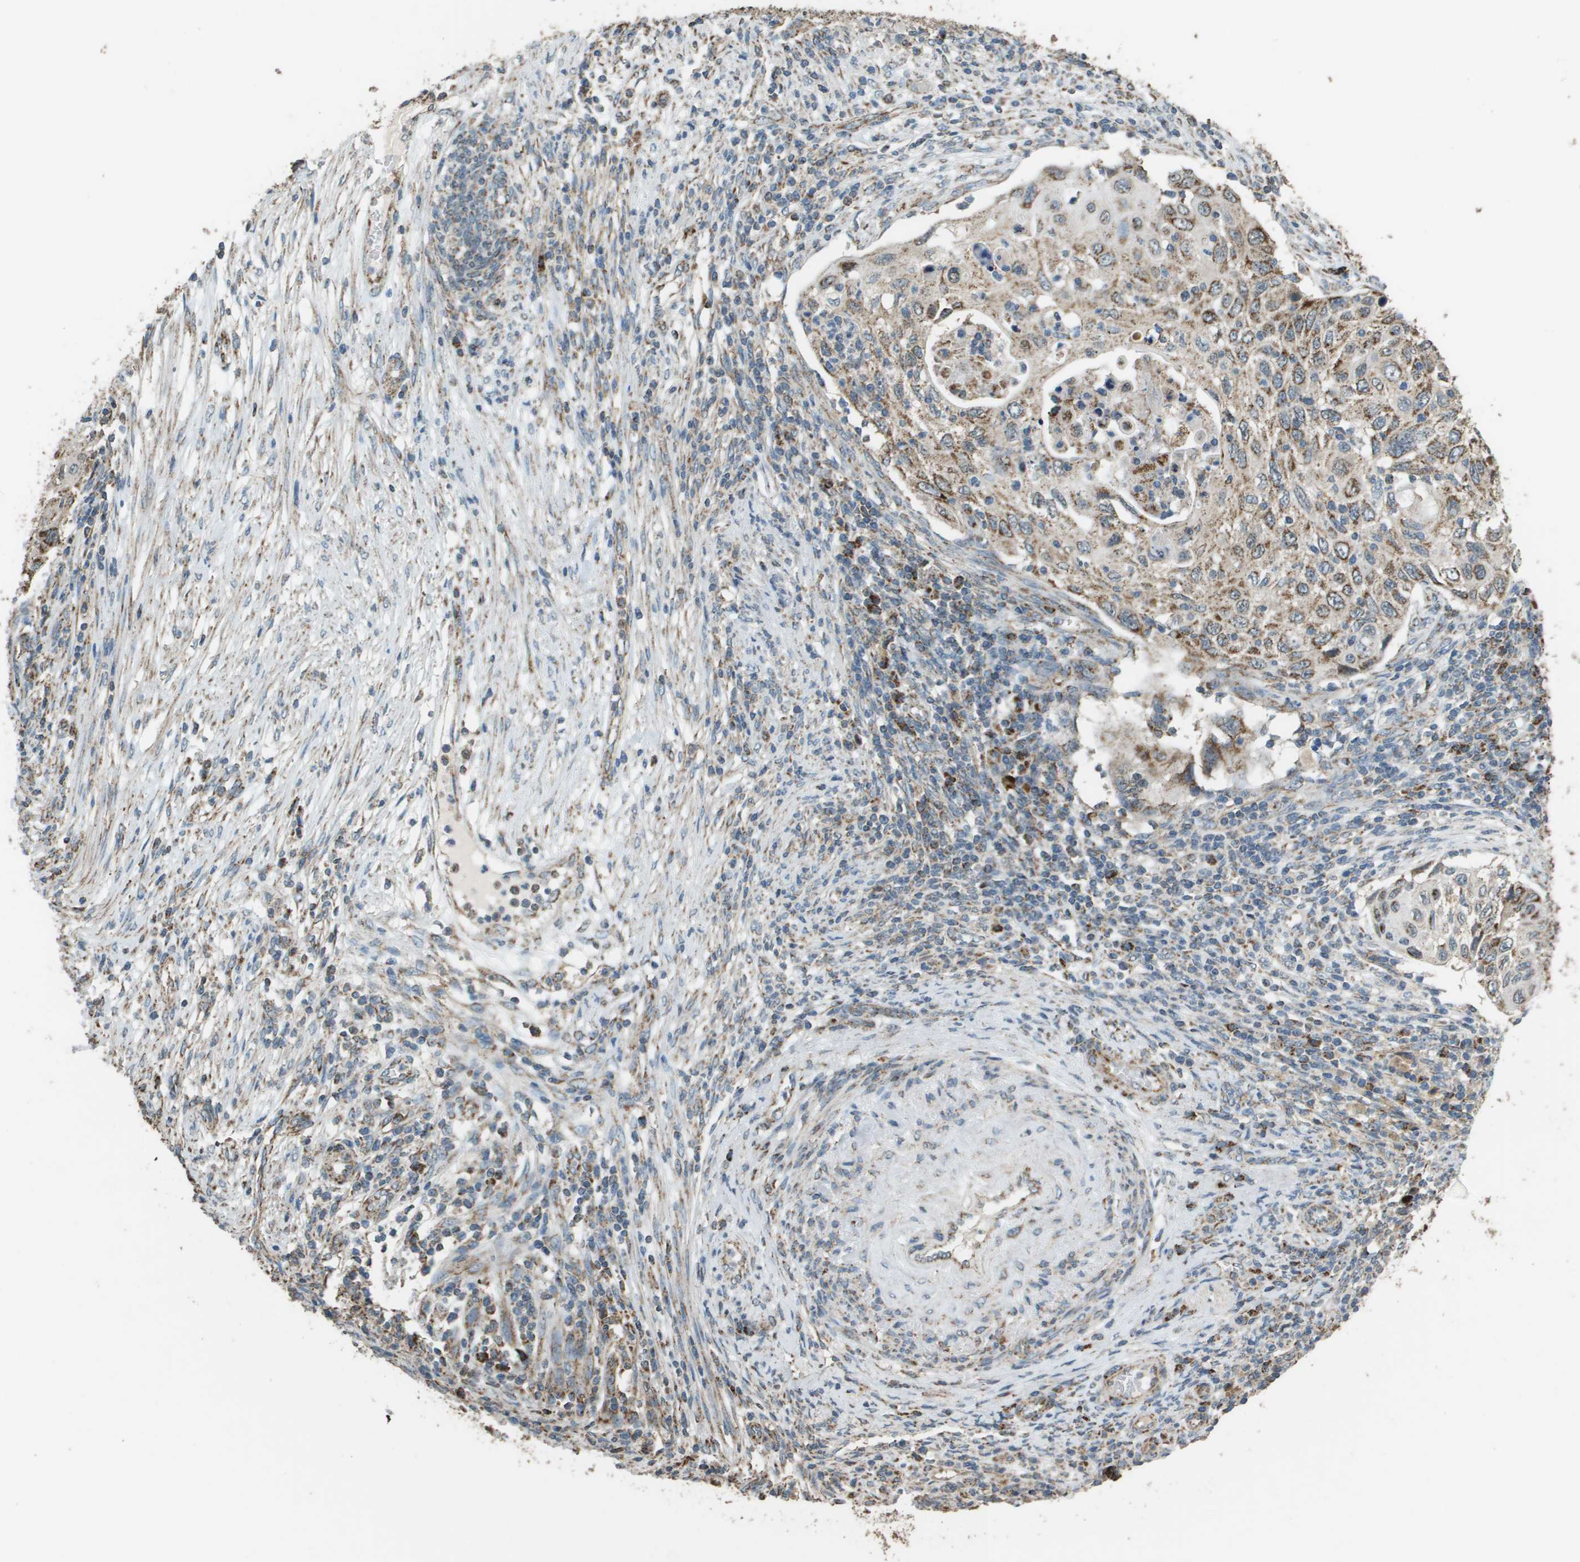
{"staining": {"intensity": "moderate", "quantity": ">75%", "location": "cytoplasmic/membranous"}, "tissue": "cervical cancer", "cell_type": "Tumor cells", "image_type": "cancer", "snomed": [{"axis": "morphology", "description": "Squamous cell carcinoma, NOS"}, {"axis": "topography", "description": "Cervix"}], "caption": "Approximately >75% of tumor cells in human cervical squamous cell carcinoma display moderate cytoplasmic/membranous protein expression as visualized by brown immunohistochemical staining.", "gene": "FH", "patient": {"sex": "female", "age": 70}}